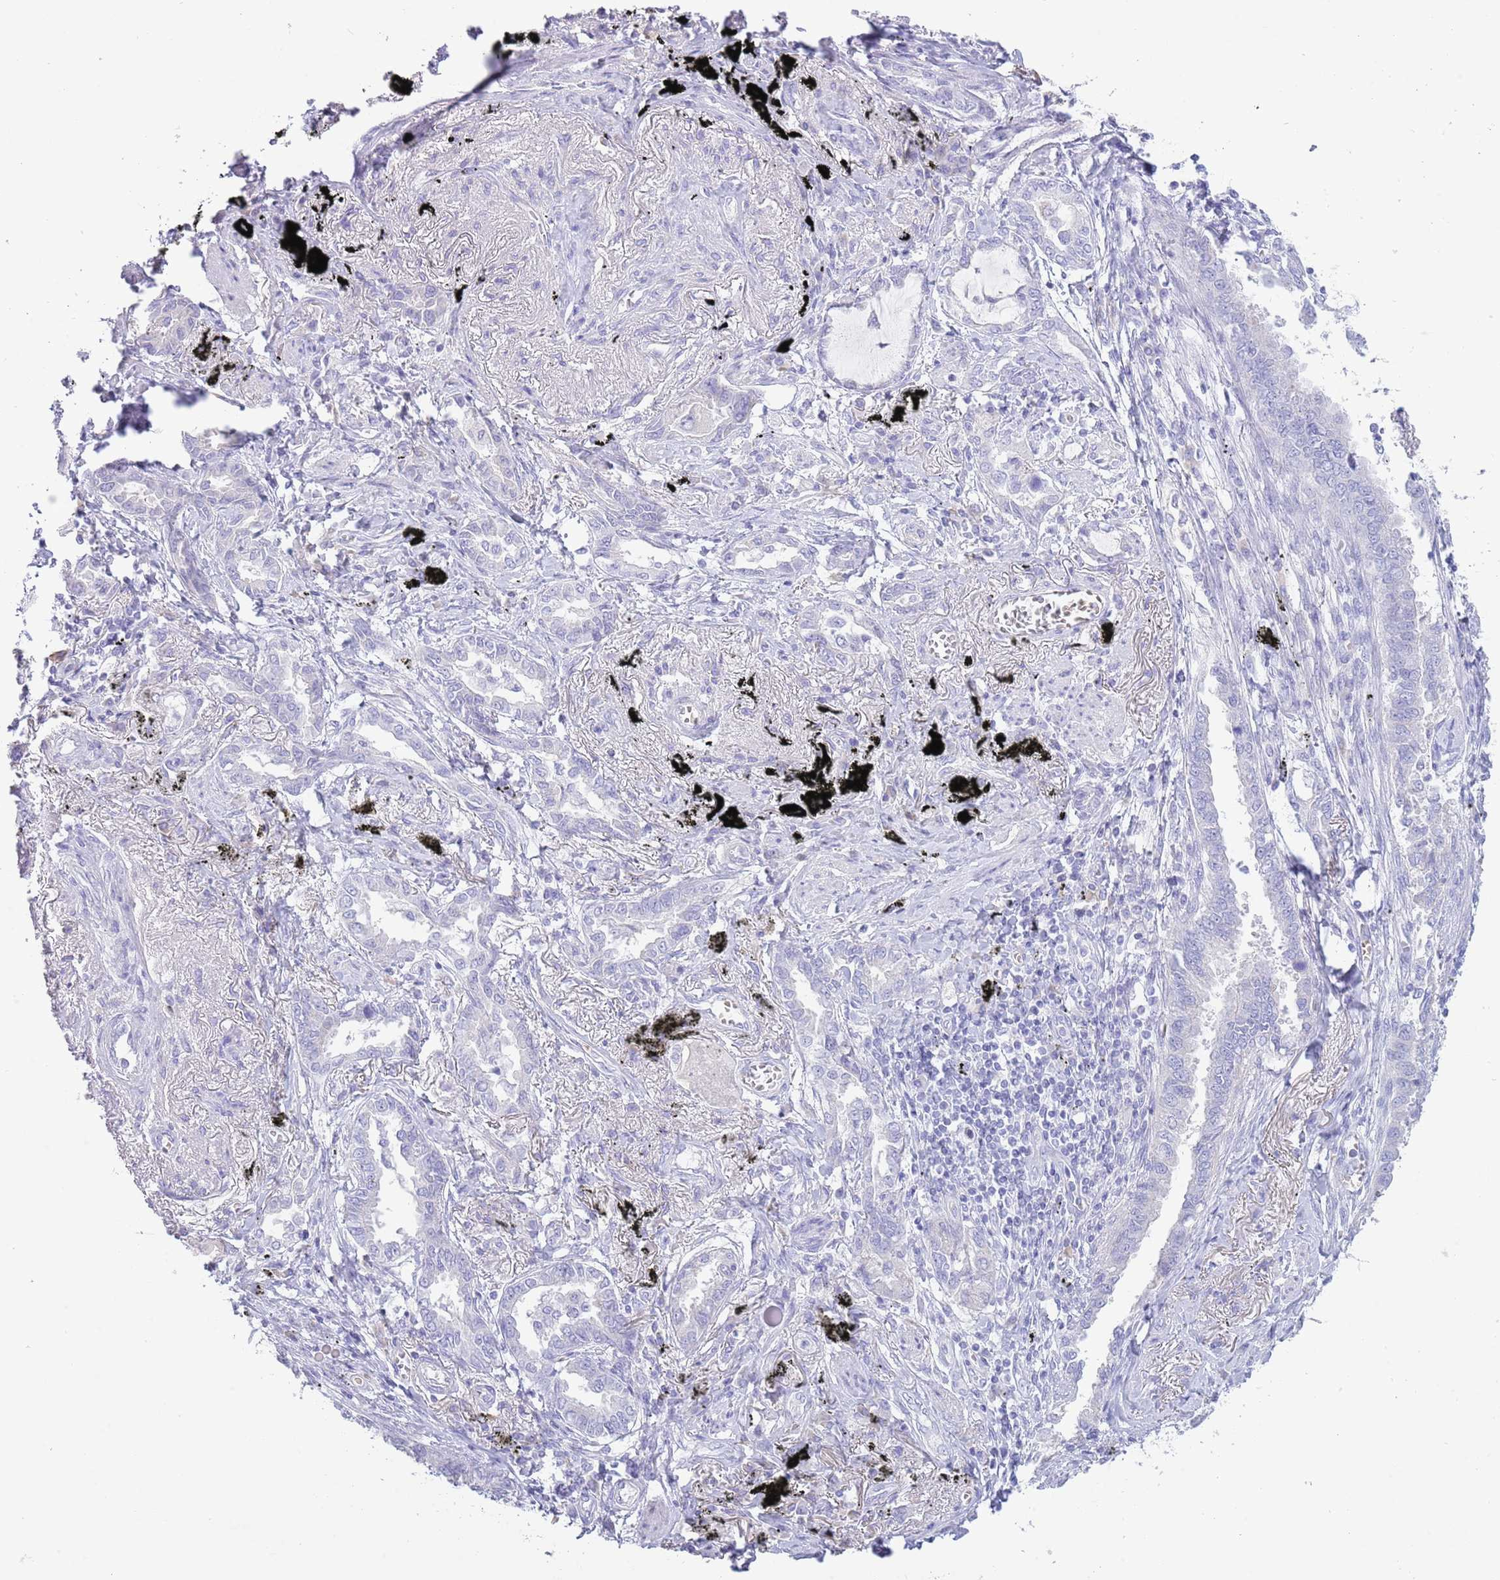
{"staining": {"intensity": "negative", "quantity": "none", "location": "none"}, "tissue": "lung cancer", "cell_type": "Tumor cells", "image_type": "cancer", "snomed": [{"axis": "morphology", "description": "Adenocarcinoma, NOS"}, {"axis": "topography", "description": "Lung"}], "caption": "Human lung cancer (adenocarcinoma) stained for a protein using immunohistochemistry displays no positivity in tumor cells.", "gene": "ACR", "patient": {"sex": "male", "age": 67}}